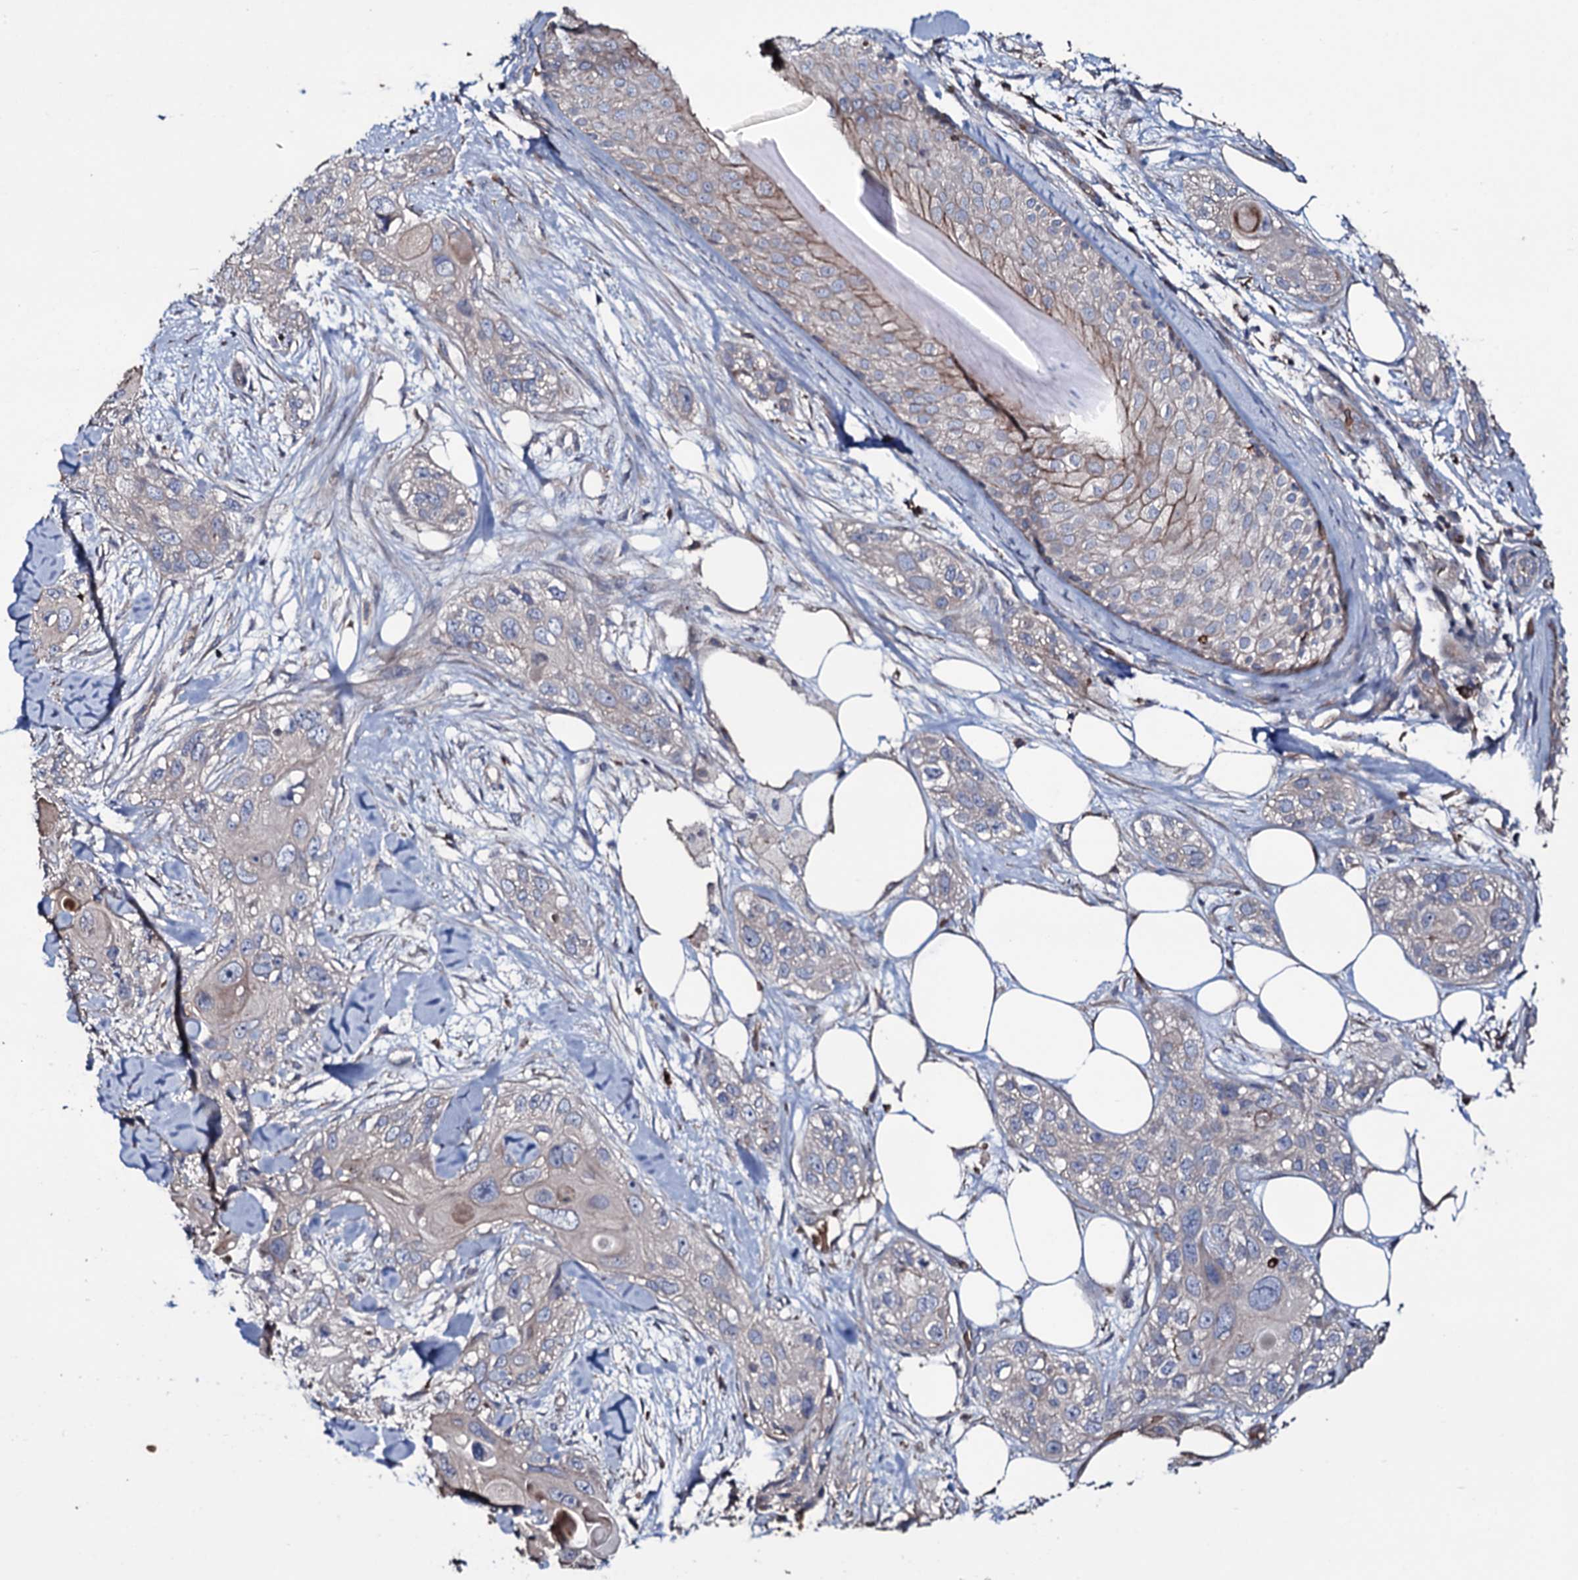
{"staining": {"intensity": "weak", "quantity": "25%-75%", "location": "cytoplasmic/membranous"}, "tissue": "skin cancer", "cell_type": "Tumor cells", "image_type": "cancer", "snomed": [{"axis": "morphology", "description": "Normal tissue, NOS"}, {"axis": "morphology", "description": "Squamous cell carcinoma, NOS"}, {"axis": "topography", "description": "Skin"}], "caption": "Skin squamous cell carcinoma stained for a protein (brown) reveals weak cytoplasmic/membranous positive expression in about 25%-75% of tumor cells.", "gene": "ZSWIM8", "patient": {"sex": "male", "age": 72}}